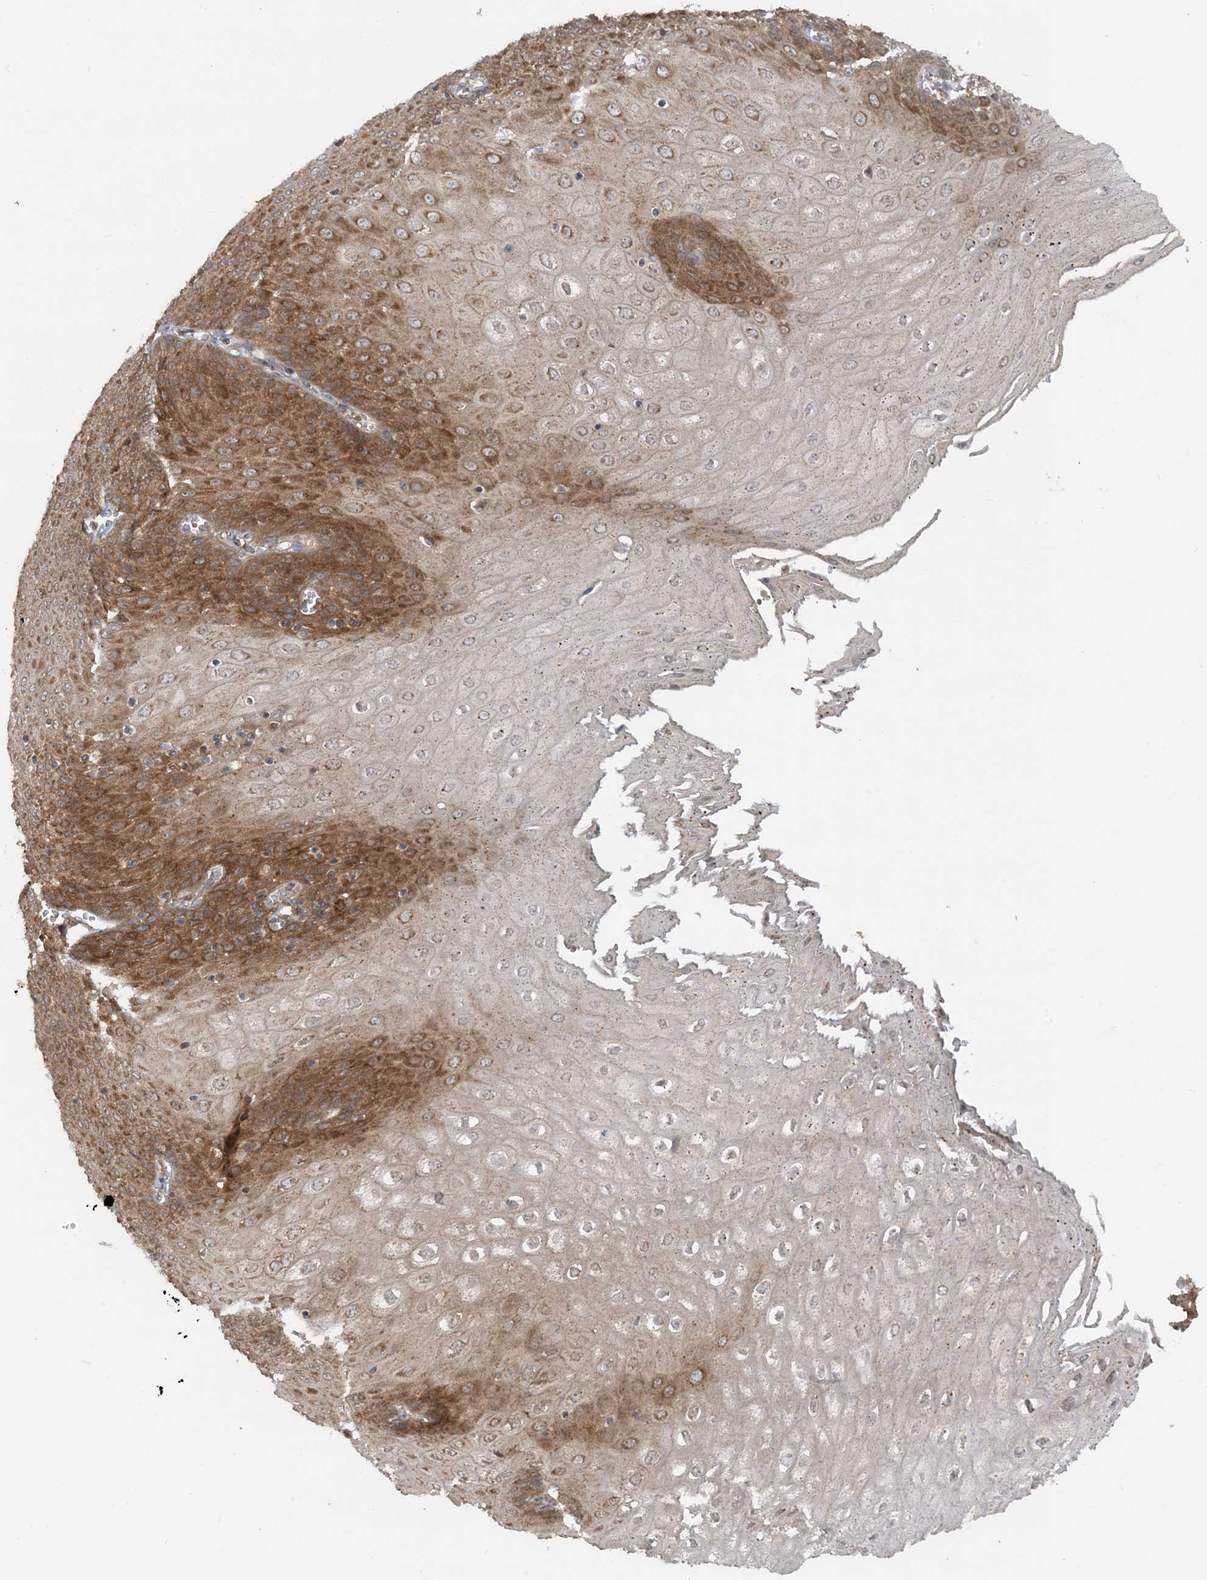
{"staining": {"intensity": "strong", "quantity": ">75%", "location": "cytoplasmic/membranous"}, "tissue": "esophagus", "cell_type": "Squamous epithelial cells", "image_type": "normal", "snomed": [{"axis": "morphology", "description": "Normal tissue, NOS"}, {"axis": "topography", "description": "Esophagus"}], "caption": "DAB immunohistochemical staining of benign esophagus shows strong cytoplasmic/membranous protein expression in about >75% of squamous epithelial cells. (Stains: DAB (3,3'-diaminobenzidine) in brown, nuclei in blue, Microscopy: brightfield microscopy at high magnification).", "gene": "STAM2", "patient": {"sex": "male", "age": 60}}